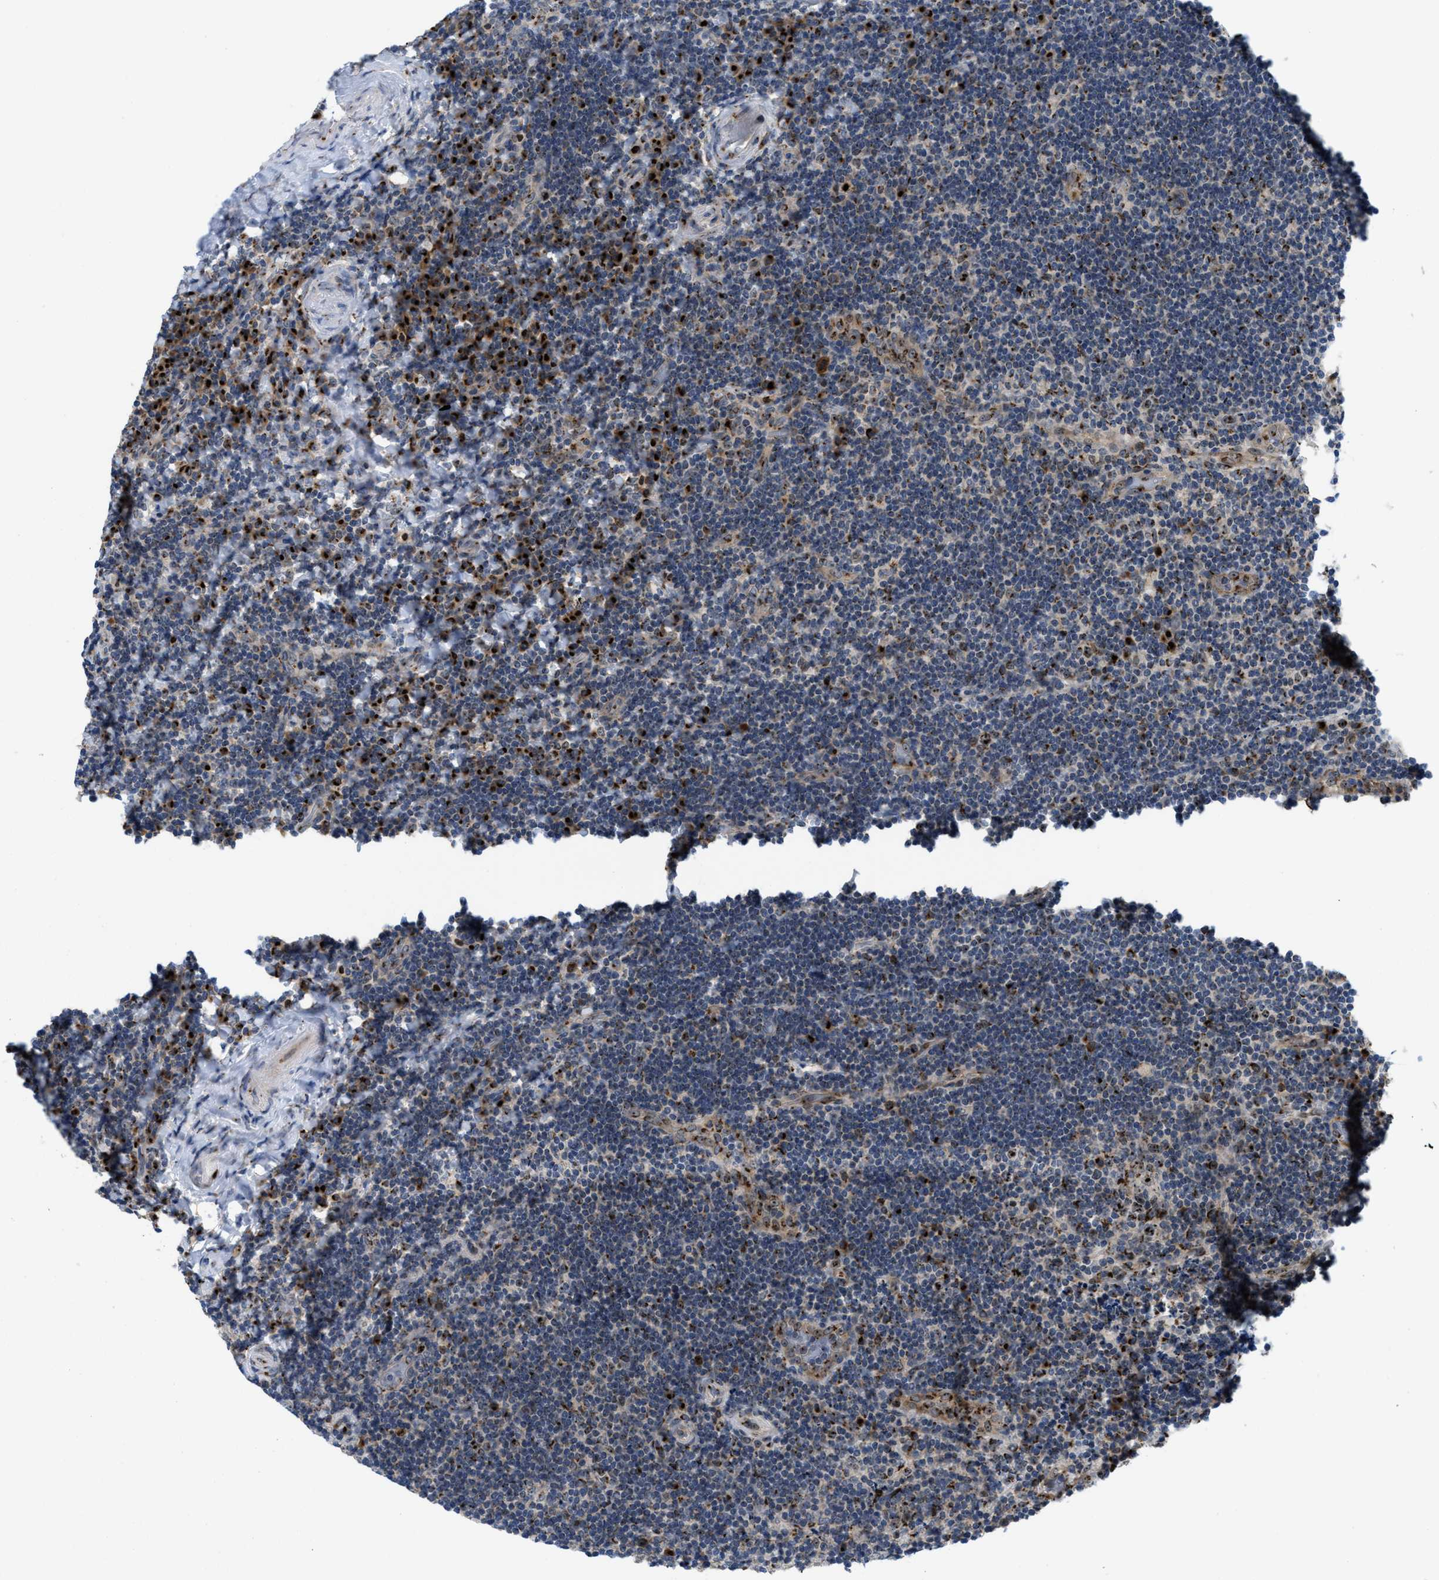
{"staining": {"intensity": "strong", "quantity": "<25%", "location": "cytoplasmic/membranous"}, "tissue": "lymphoma", "cell_type": "Tumor cells", "image_type": "cancer", "snomed": [{"axis": "morphology", "description": "Malignant lymphoma, non-Hodgkin's type, High grade"}, {"axis": "topography", "description": "Tonsil"}], "caption": "IHC image of human lymphoma stained for a protein (brown), which demonstrates medium levels of strong cytoplasmic/membranous positivity in approximately <25% of tumor cells.", "gene": "SLC38A10", "patient": {"sex": "female", "age": 36}}